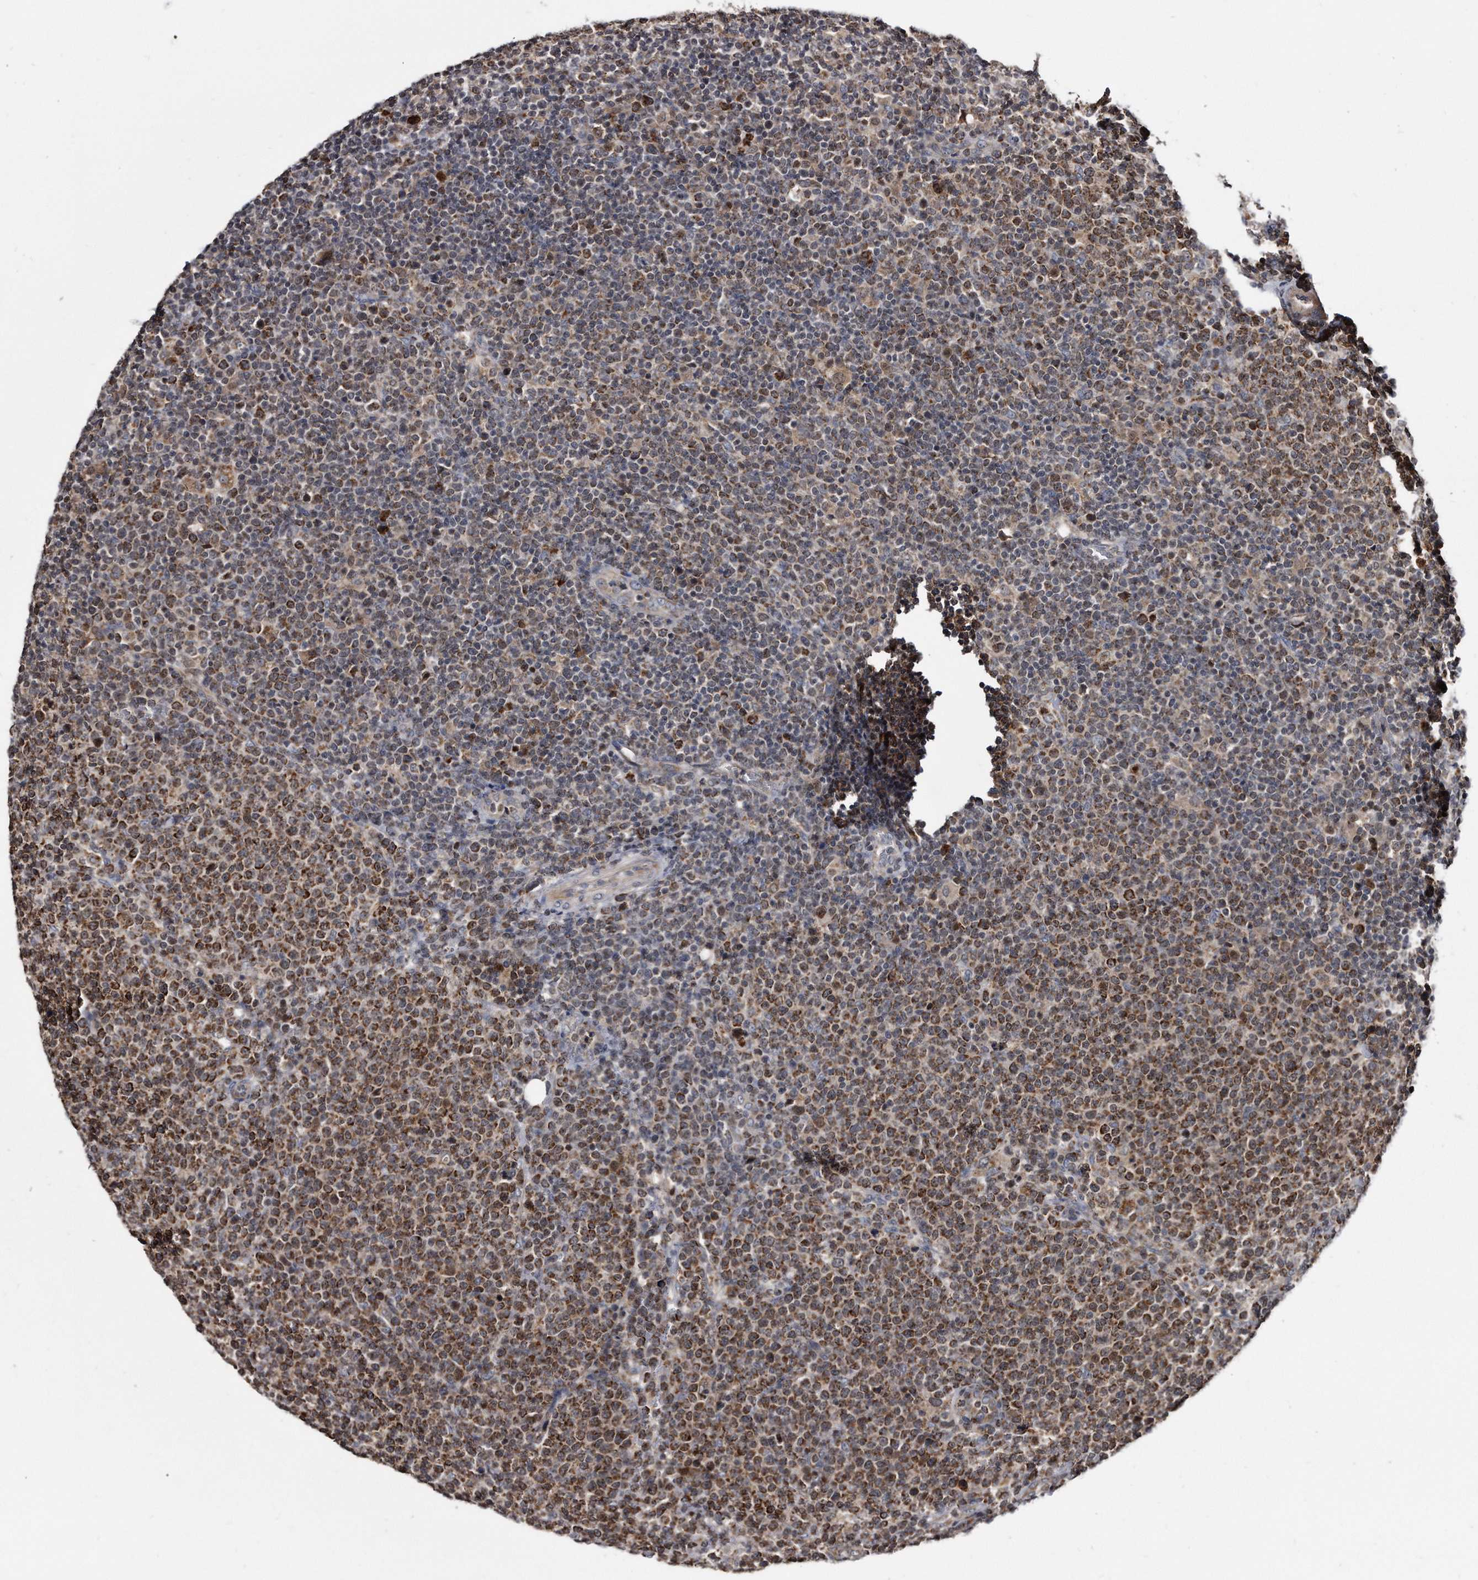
{"staining": {"intensity": "moderate", "quantity": ">75%", "location": "cytoplasmic/membranous"}, "tissue": "lymphoma", "cell_type": "Tumor cells", "image_type": "cancer", "snomed": [{"axis": "morphology", "description": "Malignant lymphoma, non-Hodgkin's type, High grade"}, {"axis": "topography", "description": "Lymph node"}], "caption": "A medium amount of moderate cytoplasmic/membranous staining is present in about >75% of tumor cells in lymphoma tissue.", "gene": "FAM136A", "patient": {"sex": "male", "age": 61}}